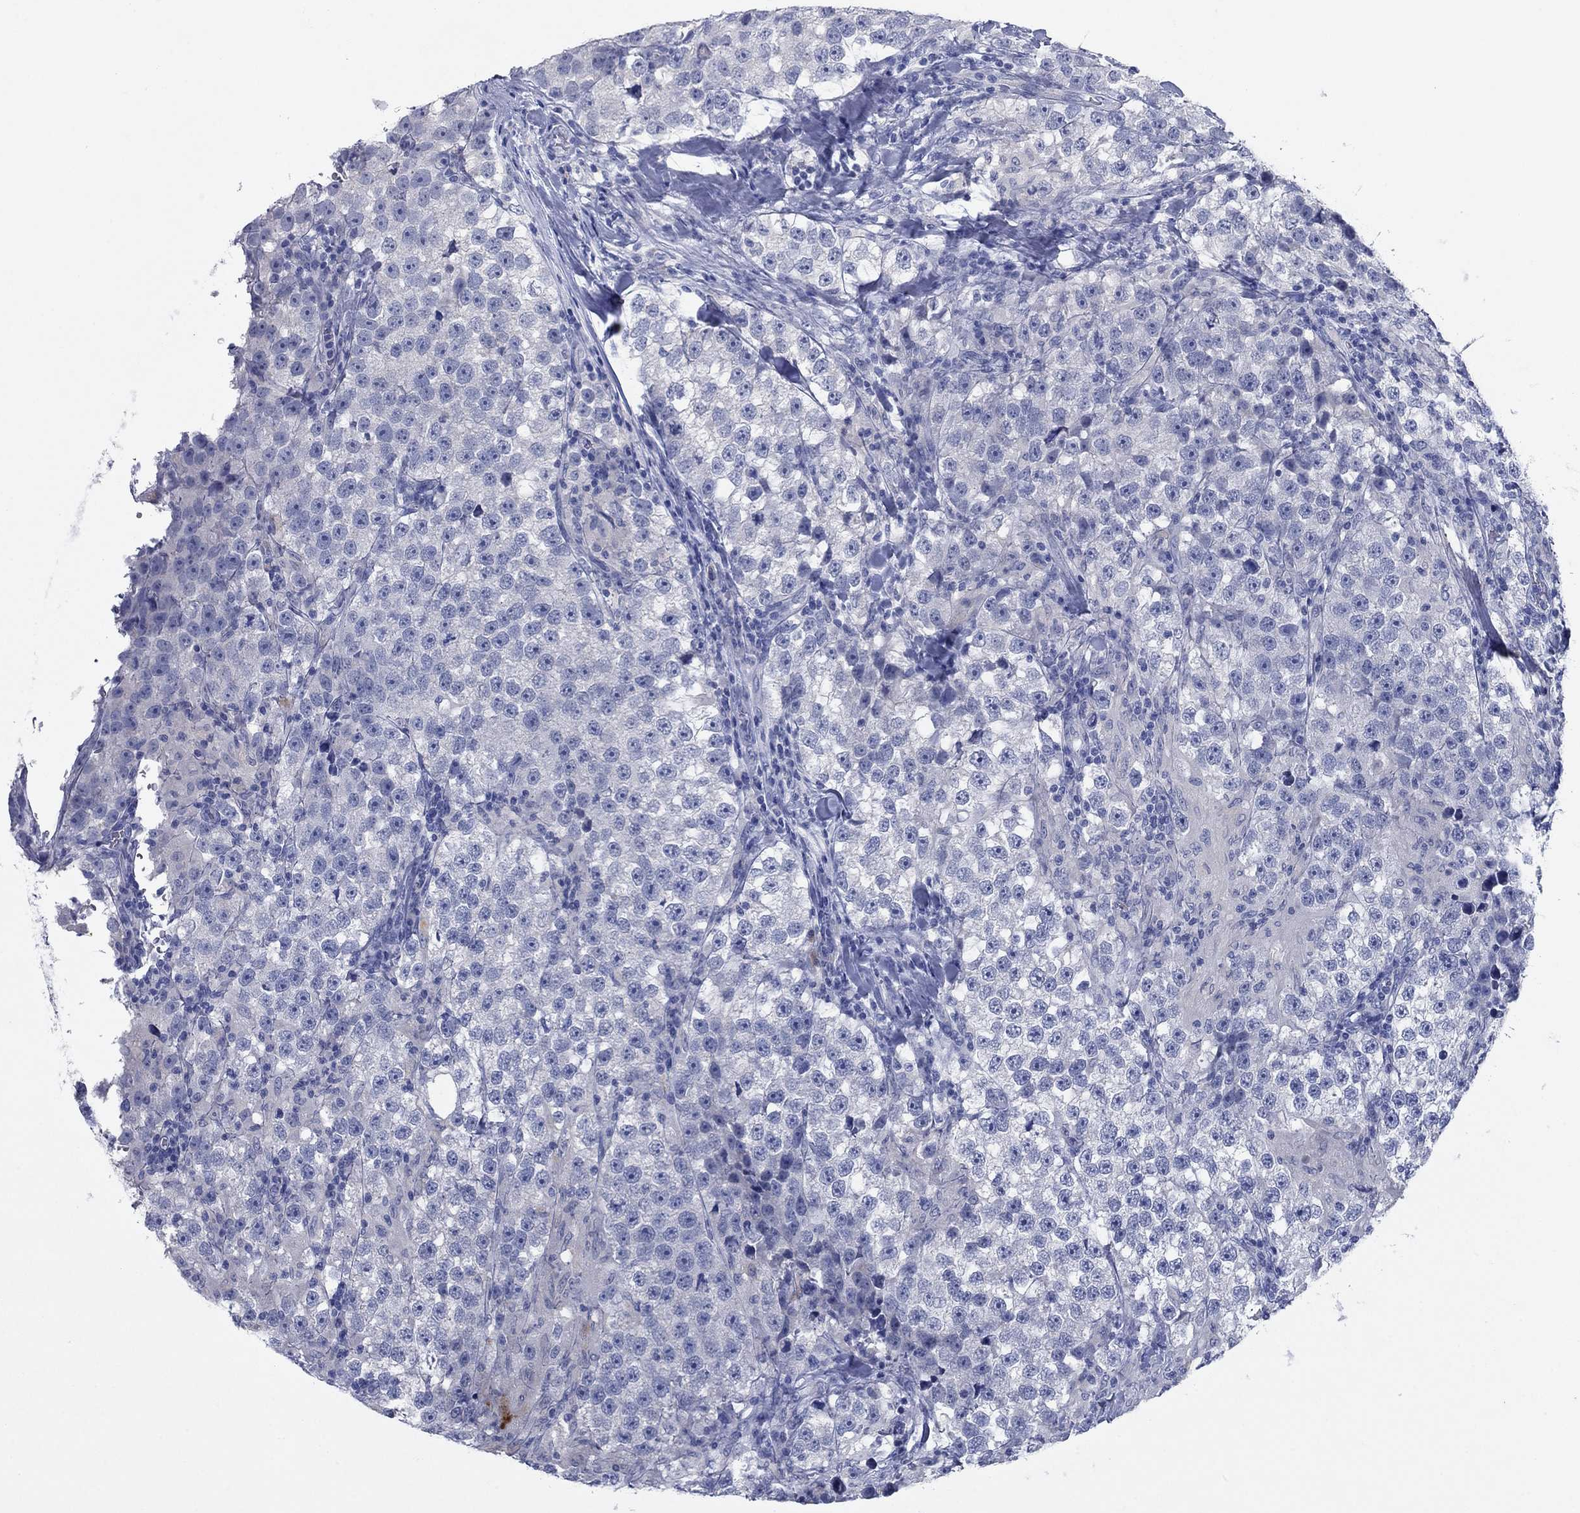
{"staining": {"intensity": "negative", "quantity": "none", "location": "none"}, "tissue": "testis cancer", "cell_type": "Tumor cells", "image_type": "cancer", "snomed": [{"axis": "morphology", "description": "Seminoma, NOS"}, {"axis": "topography", "description": "Testis"}], "caption": "Human testis cancer stained for a protein using IHC demonstrates no staining in tumor cells.", "gene": "CNTNAP4", "patient": {"sex": "male", "age": 46}}